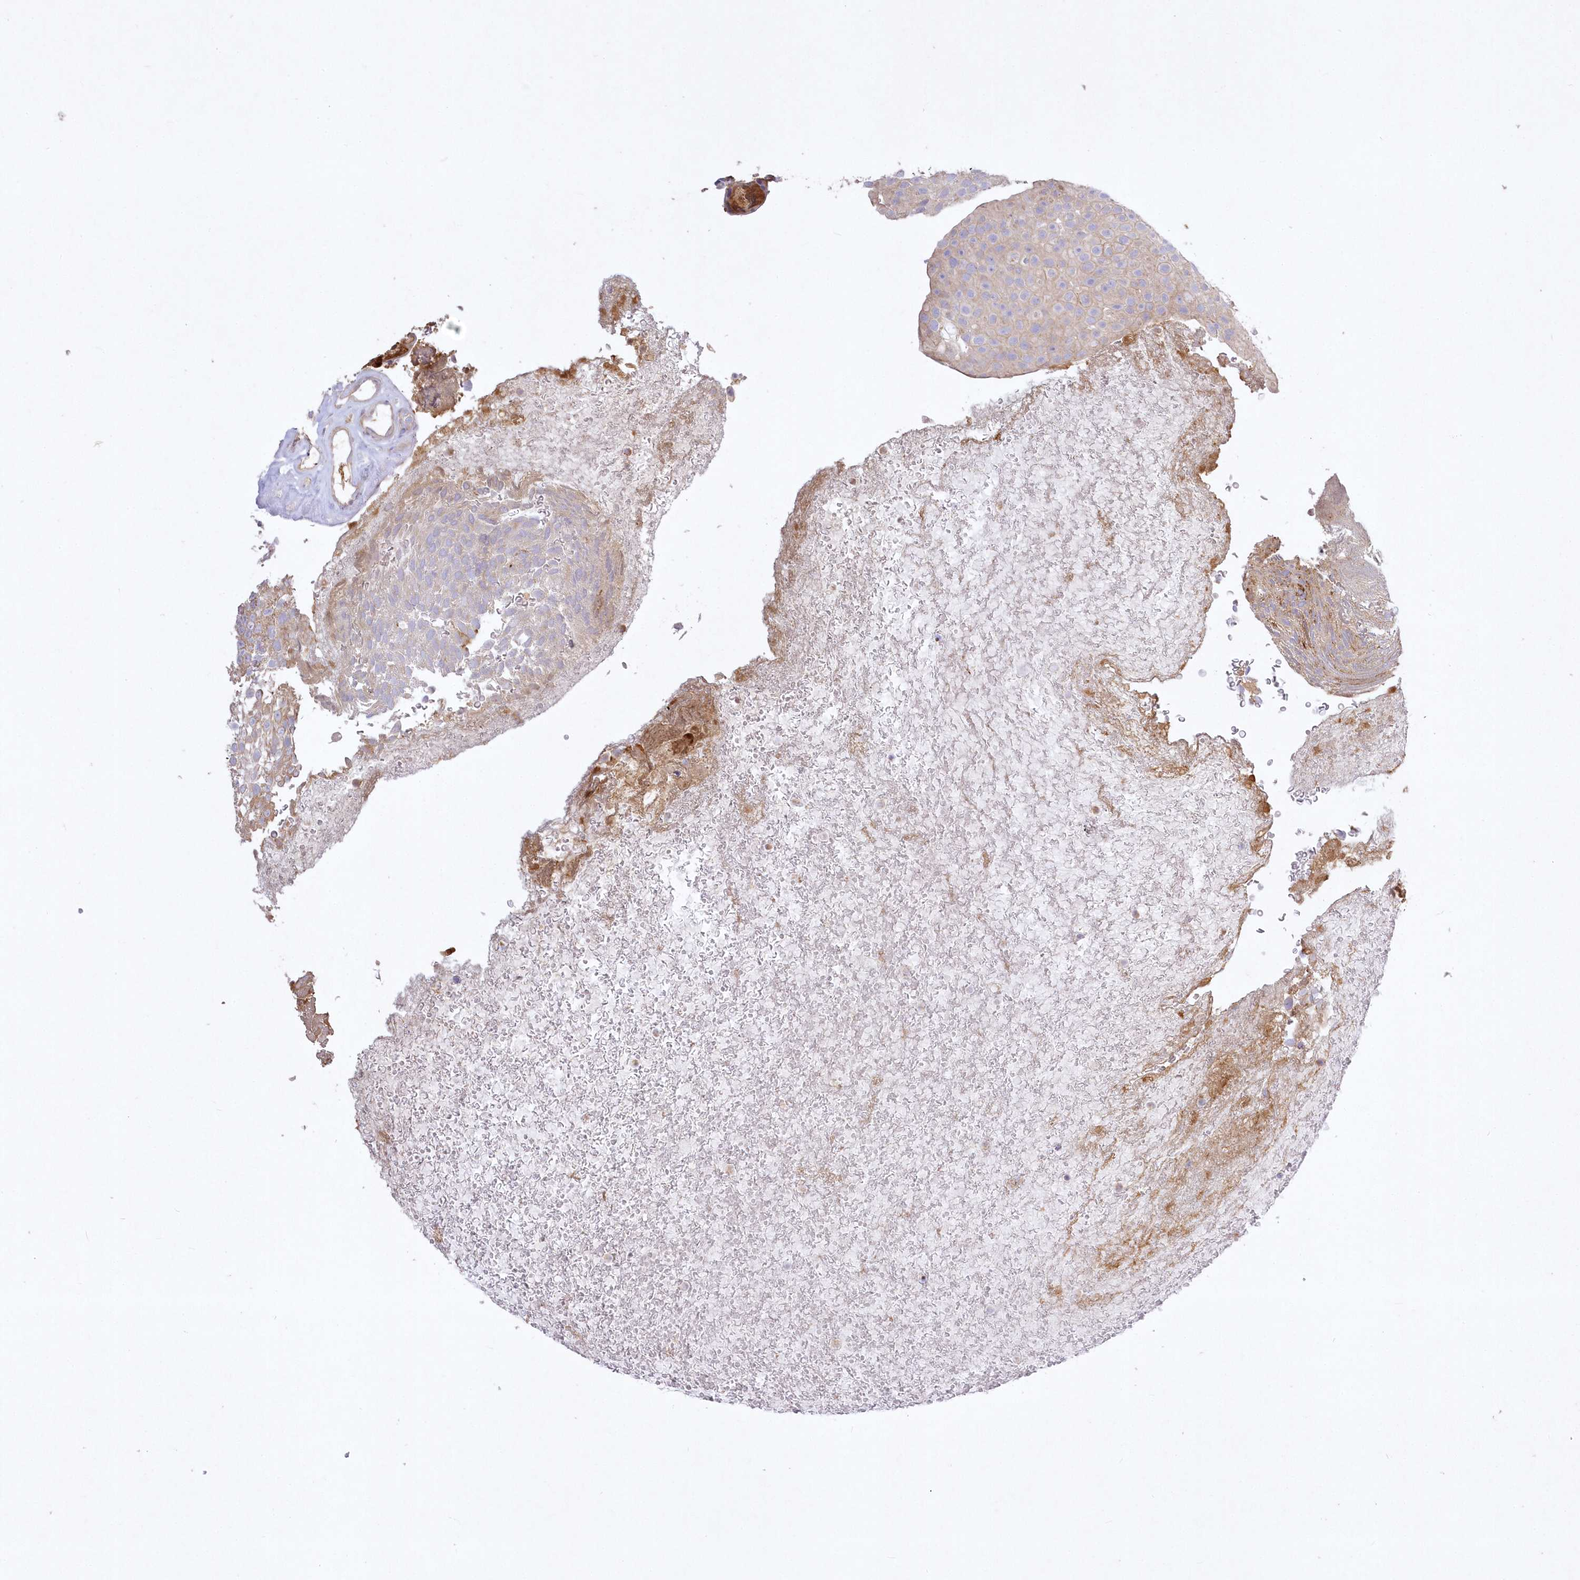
{"staining": {"intensity": "weak", "quantity": "<25%", "location": "cytoplasmic/membranous"}, "tissue": "urothelial cancer", "cell_type": "Tumor cells", "image_type": "cancer", "snomed": [{"axis": "morphology", "description": "Urothelial carcinoma, Low grade"}, {"axis": "topography", "description": "Urinary bladder"}], "caption": "The immunohistochemistry (IHC) image has no significant staining in tumor cells of urothelial cancer tissue.", "gene": "WBP1L", "patient": {"sex": "male", "age": 78}}